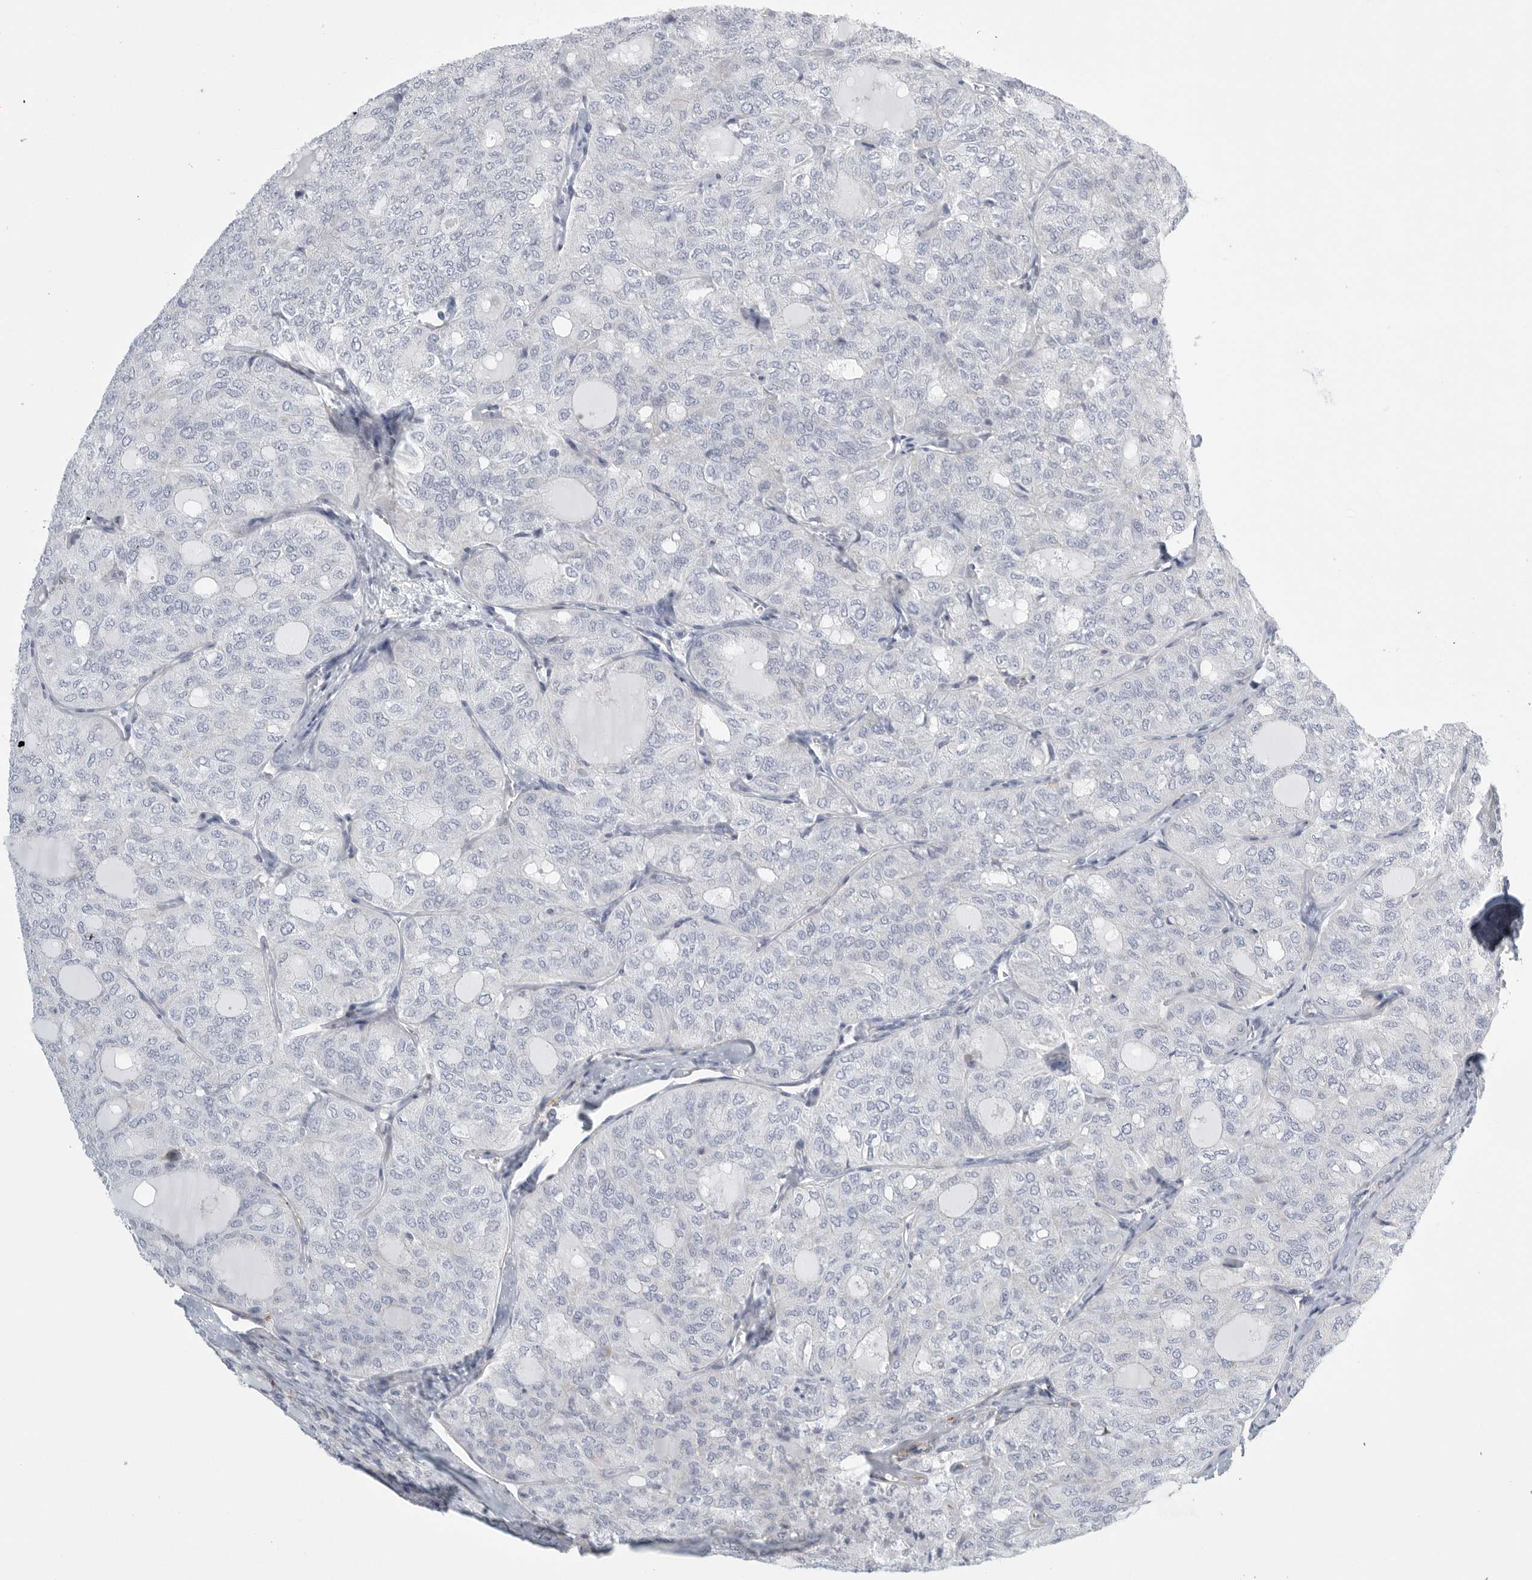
{"staining": {"intensity": "negative", "quantity": "none", "location": "none"}, "tissue": "thyroid cancer", "cell_type": "Tumor cells", "image_type": "cancer", "snomed": [{"axis": "morphology", "description": "Follicular adenoma carcinoma, NOS"}, {"axis": "topography", "description": "Thyroid gland"}], "caption": "IHC micrograph of human thyroid cancer (follicular adenoma carcinoma) stained for a protein (brown), which demonstrates no expression in tumor cells. The staining was performed using DAB to visualize the protein expression in brown, while the nuclei were stained in blue with hematoxylin (Magnification: 20x).", "gene": "TNR", "patient": {"sex": "male", "age": 75}}